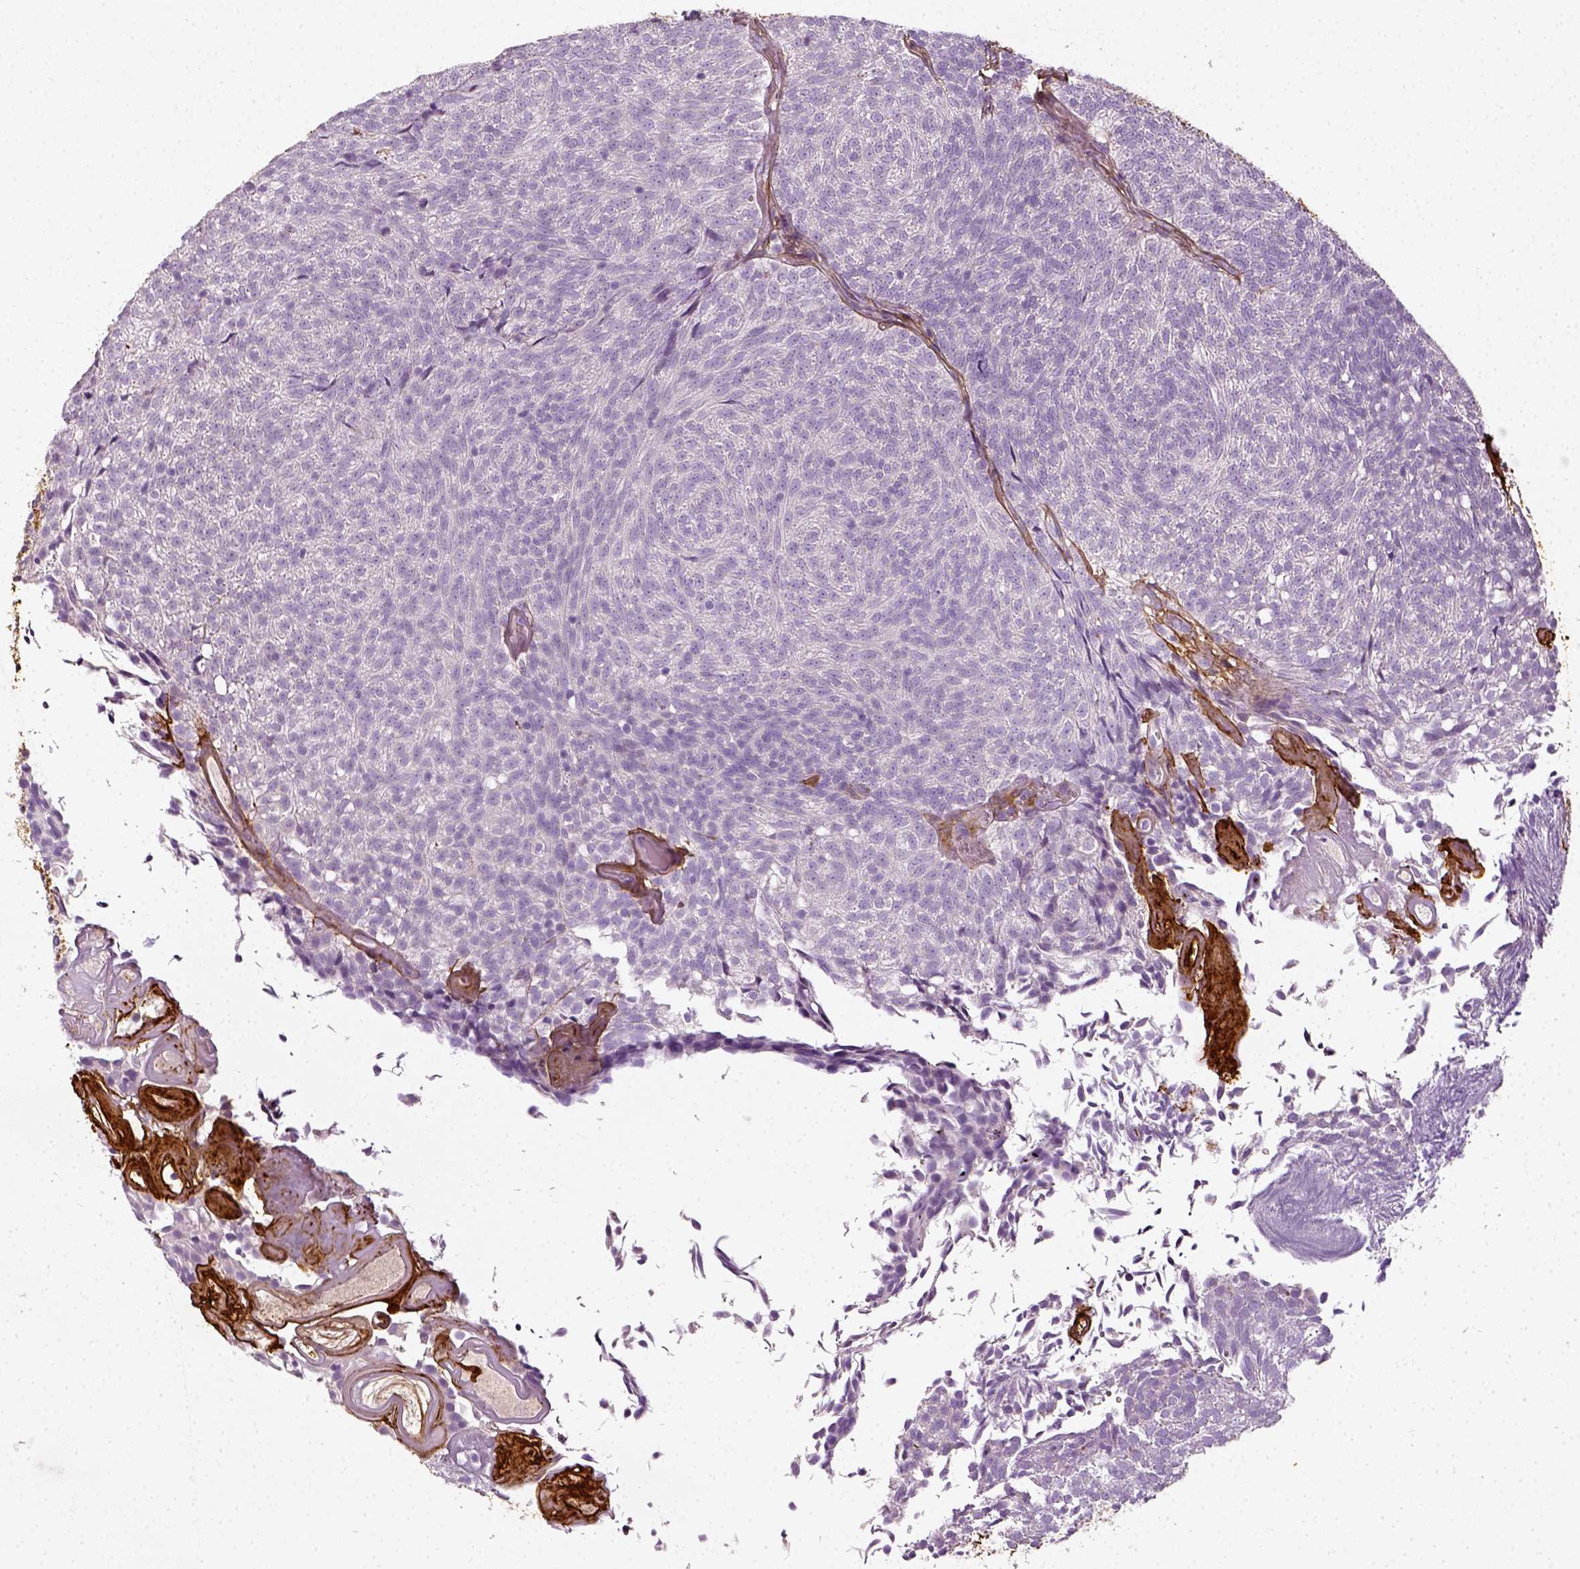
{"staining": {"intensity": "negative", "quantity": "none", "location": "none"}, "tissue": "urothelial cancer", "cell_type": "Tumor cells", "image_type": "cancer", "snomed": [{"axis": "morphology", "description": "Urothelial carcinoma, Low grade"}, {"axis": "topography", "description": "Urinary bladder"}], "caption": "Protein analysis of urothelial carcinoma (low-grade) reveals no significant positivity in tumor cells.", "gene": "COL6A2", "patient": {"sex": "male", "age": 77}}